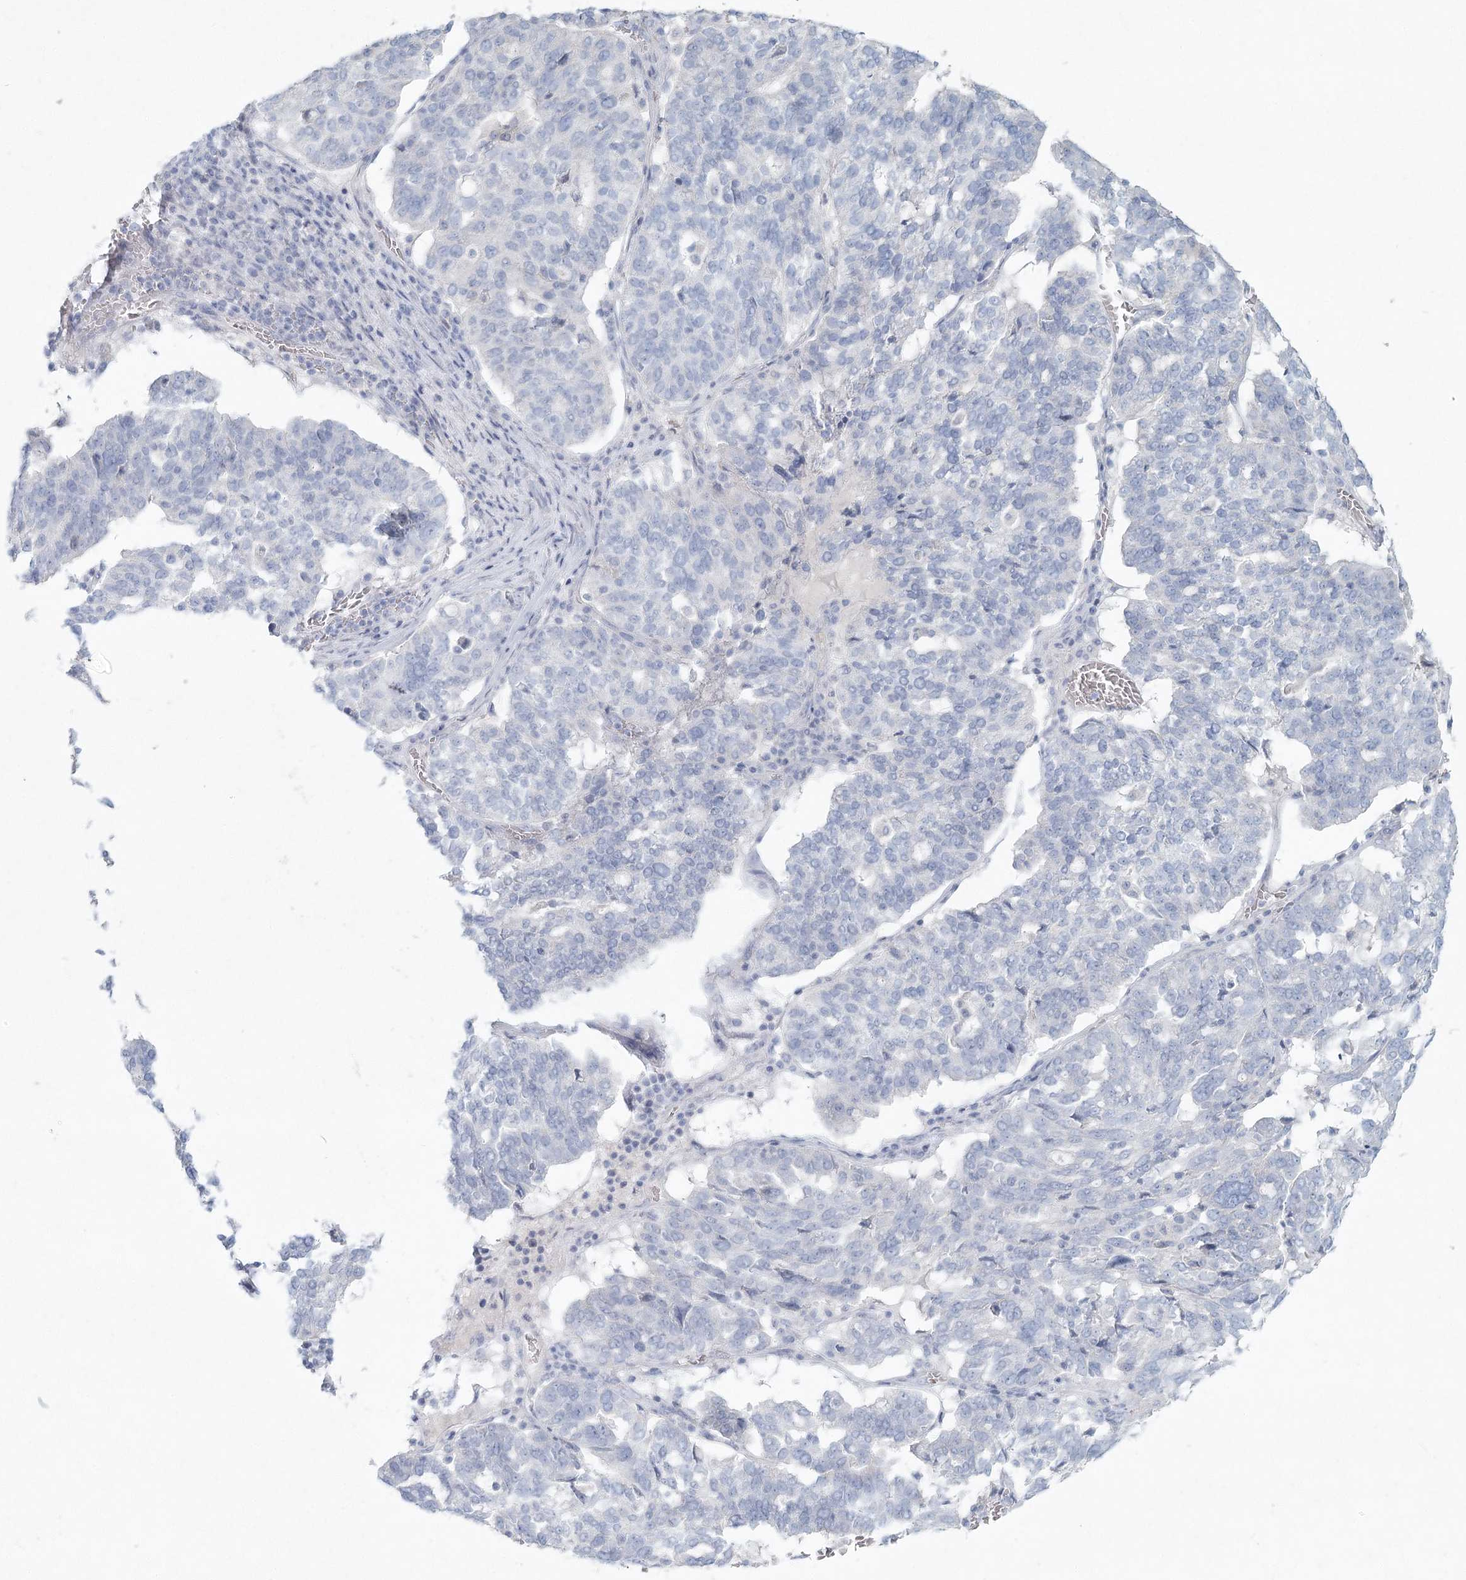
{"staining": {"intensity": "negative", "quantity": "none", "location": "none"}, "tissue": "ovarian cancer", "cell_type": "Tumor cells", "image_type": "cancer", "snomed": [{"axis": "morphology", "description": "Cystadenocarcinoma, serous, NOS"}, {"axis": "topography", "description": "Ovary"}], "caption": "This image is of serous cystadenocarcinoma (ovarian) stained with immunohistochemistry (IHC) to label a protein in brown with the nuclei are counter-stained blue. There is no staining in tumor cells. The staining is performed using DAB brown chromogen with nuclei counter-stained in using hematoxylin.", "gene": "LRP2BP", "patient": {"sex": "female", "age": 59}}